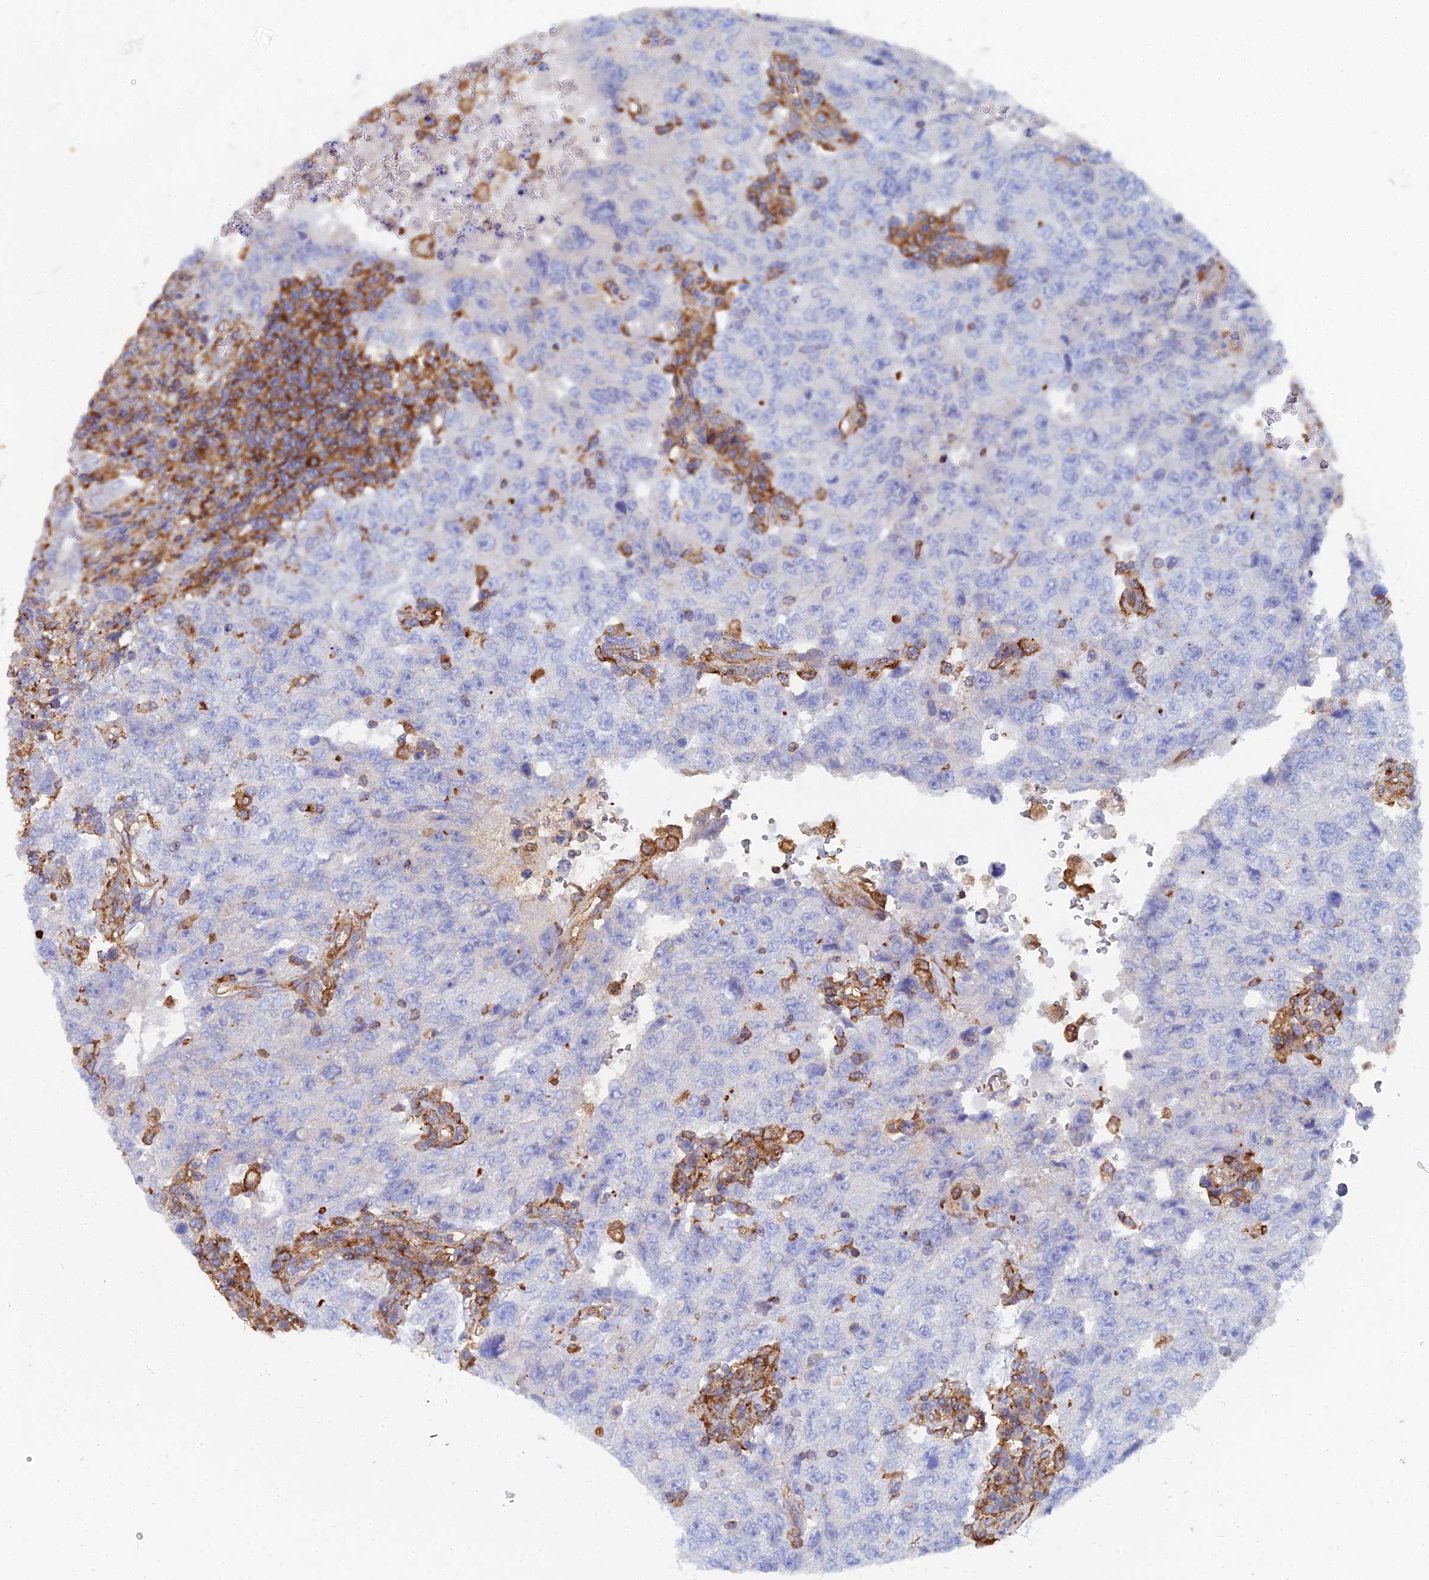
{"staining": {"intensity": "negative", "quantity": "none", "location": "none"}, "tissue": "testis cancer", "cell_type": "Tumor cells", "image_type": "cancer", "snomed": [{"axis": "morphology", "description": "Carcinoma, Embryonal, NOS"}, {"axis": "topography", "description": "Testis"}], "caption": "Human testis cancer stained for a protein using IHC reveals no positivity in tumor cells.", "gene": "GPR42", "patient": {"sex": "male", "age": 26}}